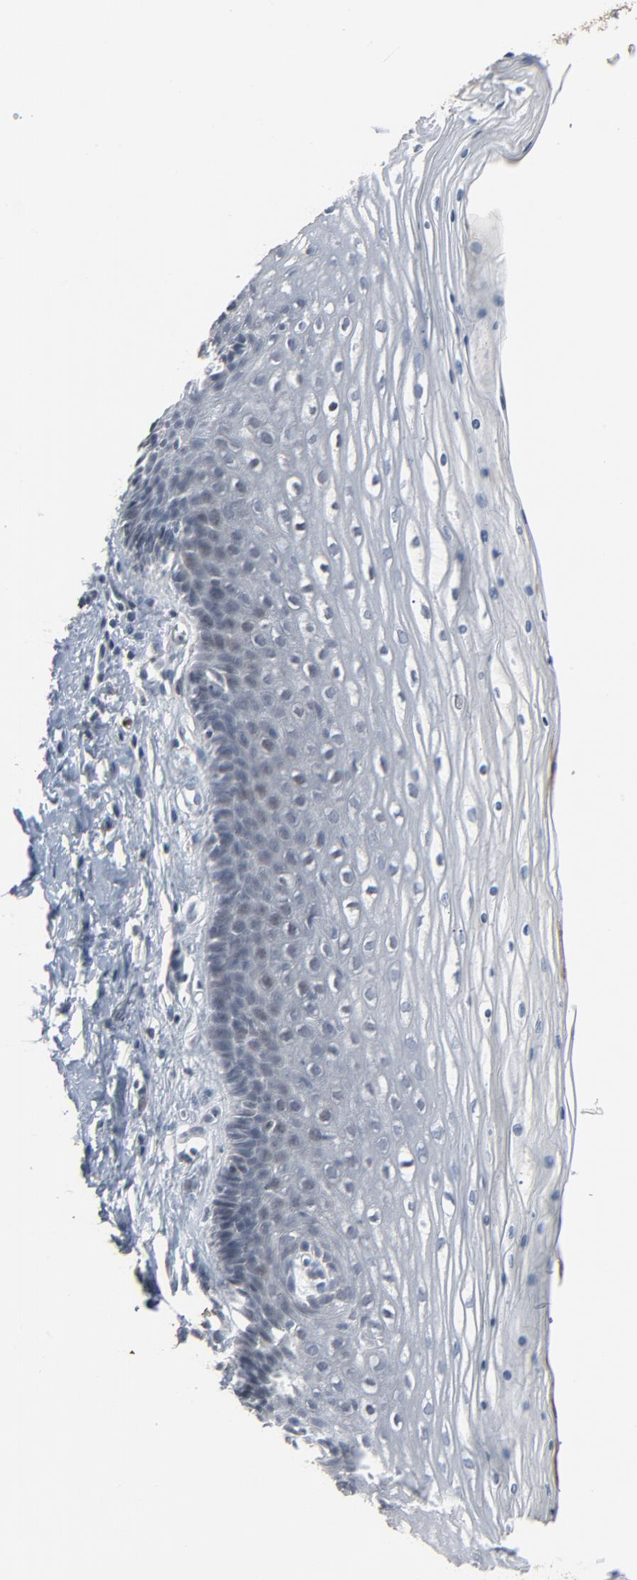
{"staining": {"intensity": "negative", "quantity": "none", "location": "none"}, "tissue": "cervix", "cell_type": "Glandular cells", "image_type": "normal", "snomed": [{"axis": "morphology", "description": "Normal tissue, NOS"}, {"axis": "topography", "description": "Cervix"}], "caption": "Protein analysis of normal cervix exhibits no significant positivity in glandular cells. The staining was performed using DAB to visualize the protein expression in brown, while the nuclei were stained in blue with hematoxylin (Magnification: 20x).", "gene": "SAGE1", "patient": {"sex": "female", "age": 39}}